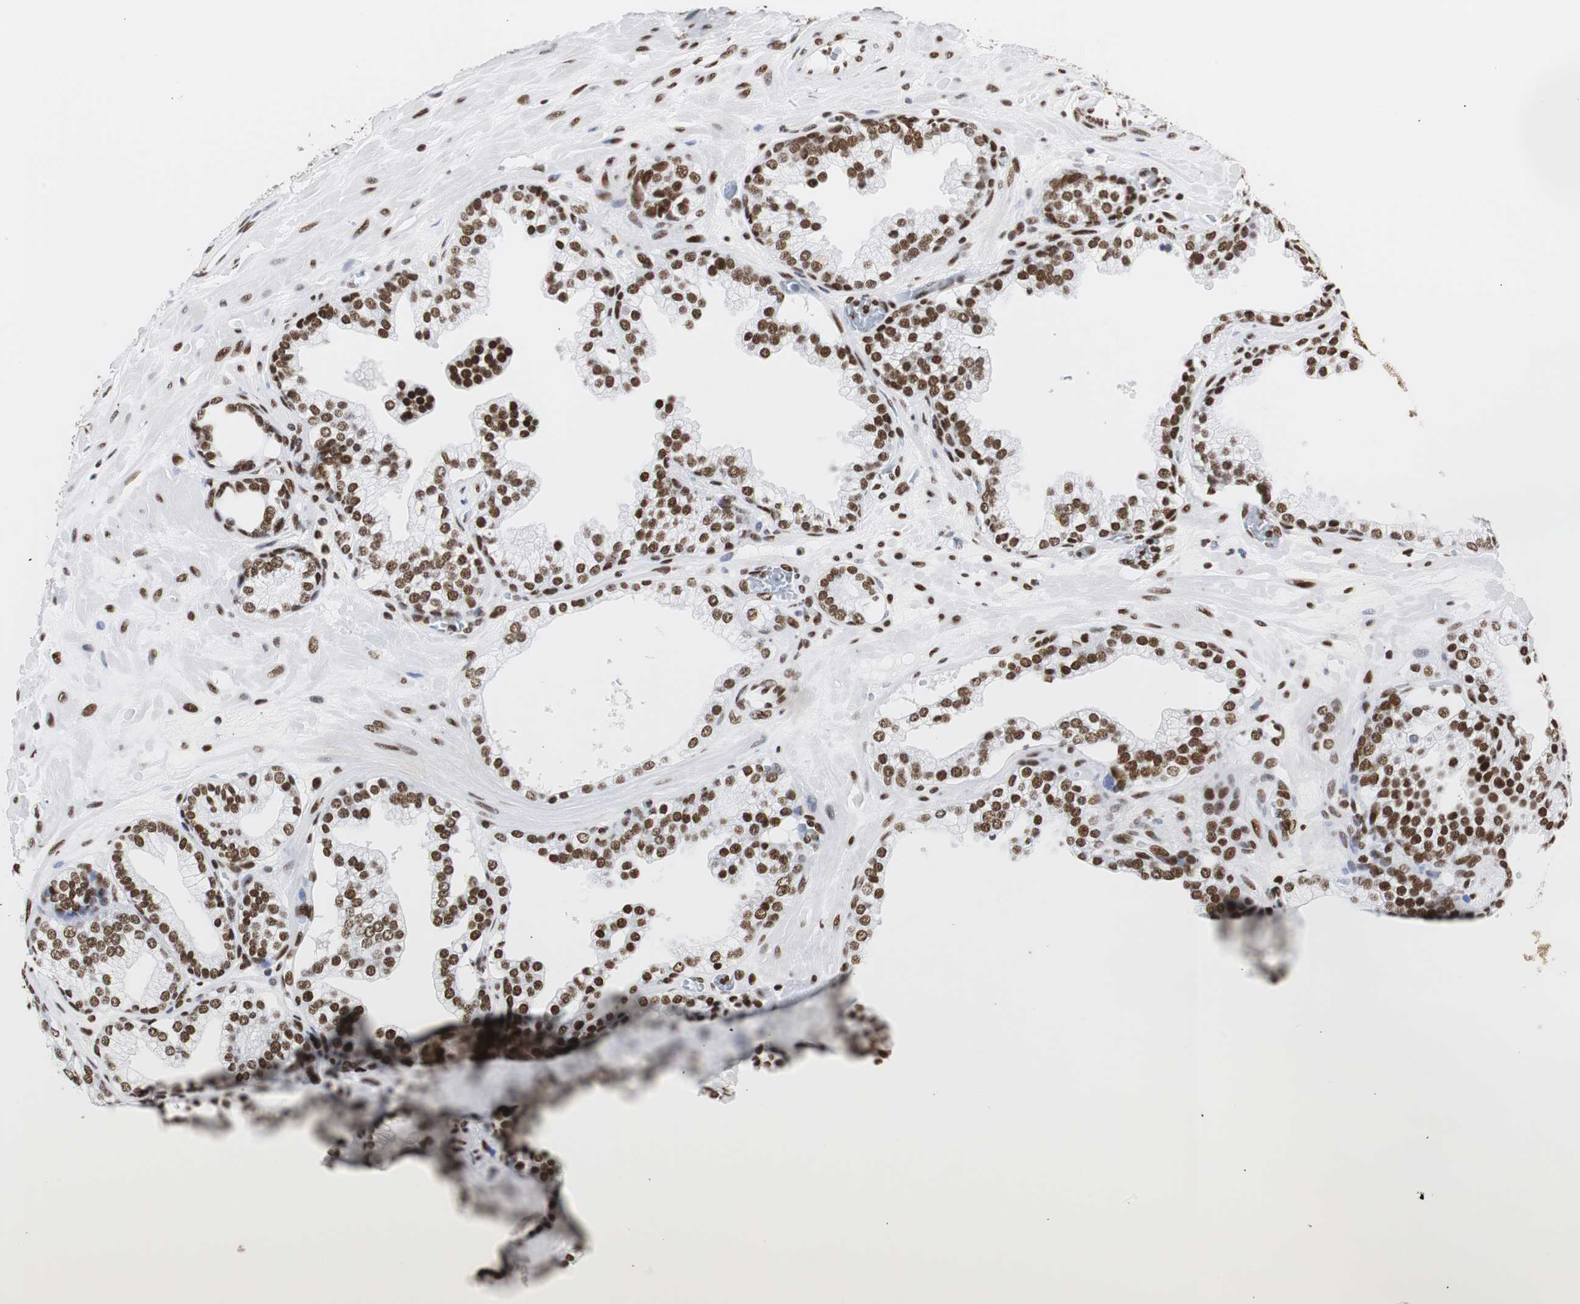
{"staining": {"intensity": "strong", "quantity": ">75%", "location": "nuclear"}, "tissue": "prostate cancer", "cell_type": "Tumor cells", "image_type": "cancer", "snomed": [{"axis": "morphology", "description": "Adenocarcinoma, Low grade"}, {"axis": "topography", "description": "Prostate"}], "caption": "Immunohistochemistry (IHC) staining of prostate adenocarcinoma (low-grade), which demonstrates high levels of strong nuclear positivity in about >75% of tumor cells indicating strong nuclear protein expression. The staining was performed using DAB (brown) for protein detection and nuclei were counterstained in hematoxylin (blue).", "gene": "HNRNPH2", "patient": {"sex": "male", "age": 57}}